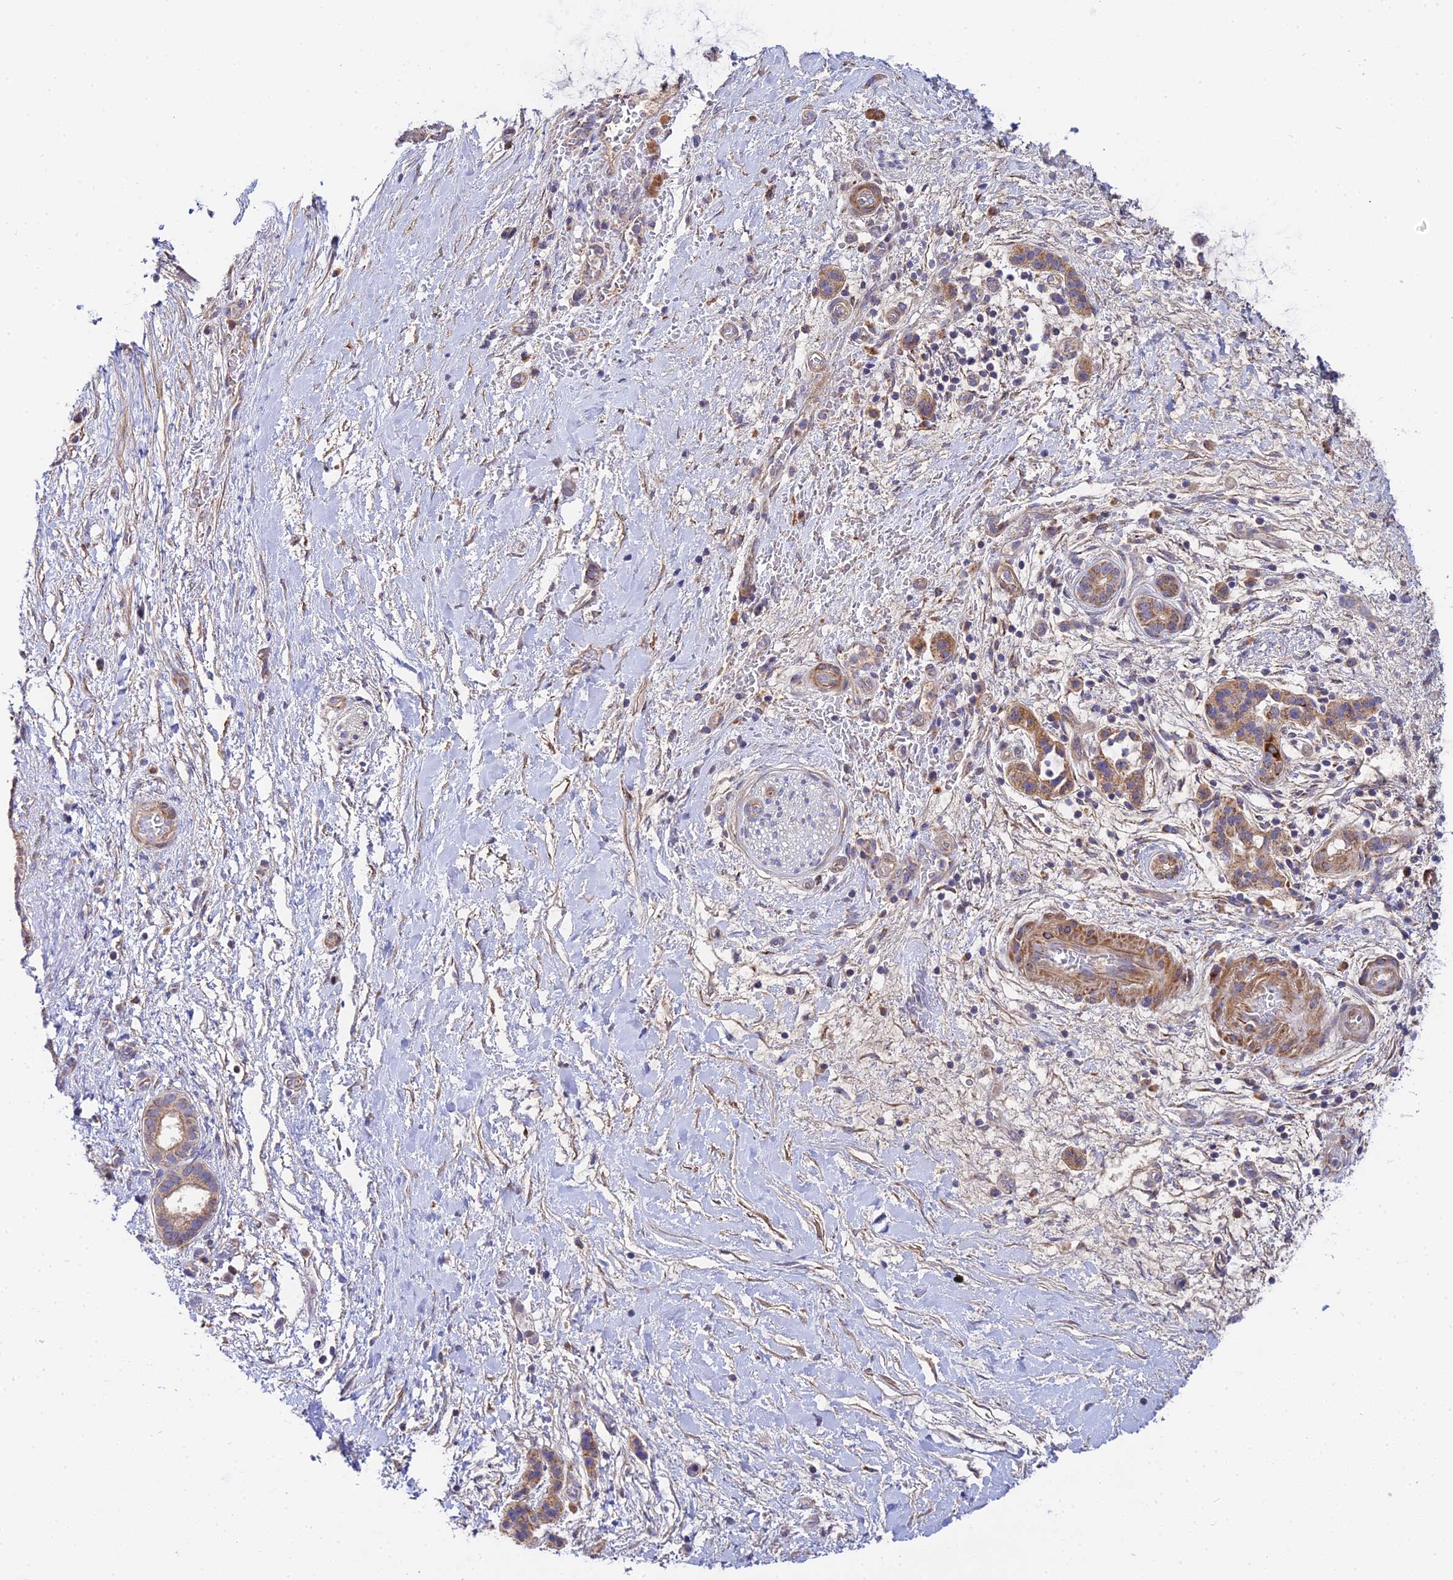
{"staining": {"intensity": "moderate", "quantity": ">75%", "location": "cytoplasmic/membranous"}, "tissue": "pancreatic cancer", "cell_type": "Tumor cells", "image_type": "cancer", "snomed": [{"axis": "morphology", "description": "Adenocarcinoma, NOS"}, {"axis": "topography", "description": "Pancreas"}], "caption": "Human pancreatic cancer (adenocarcinoma) stained with a brown dye reveals moderate cytoplasmic/membranous positive positivity in about >75% of tumor cells.", "gene": "ACOT2", "patient": {"sex": "male", "age": 68}}